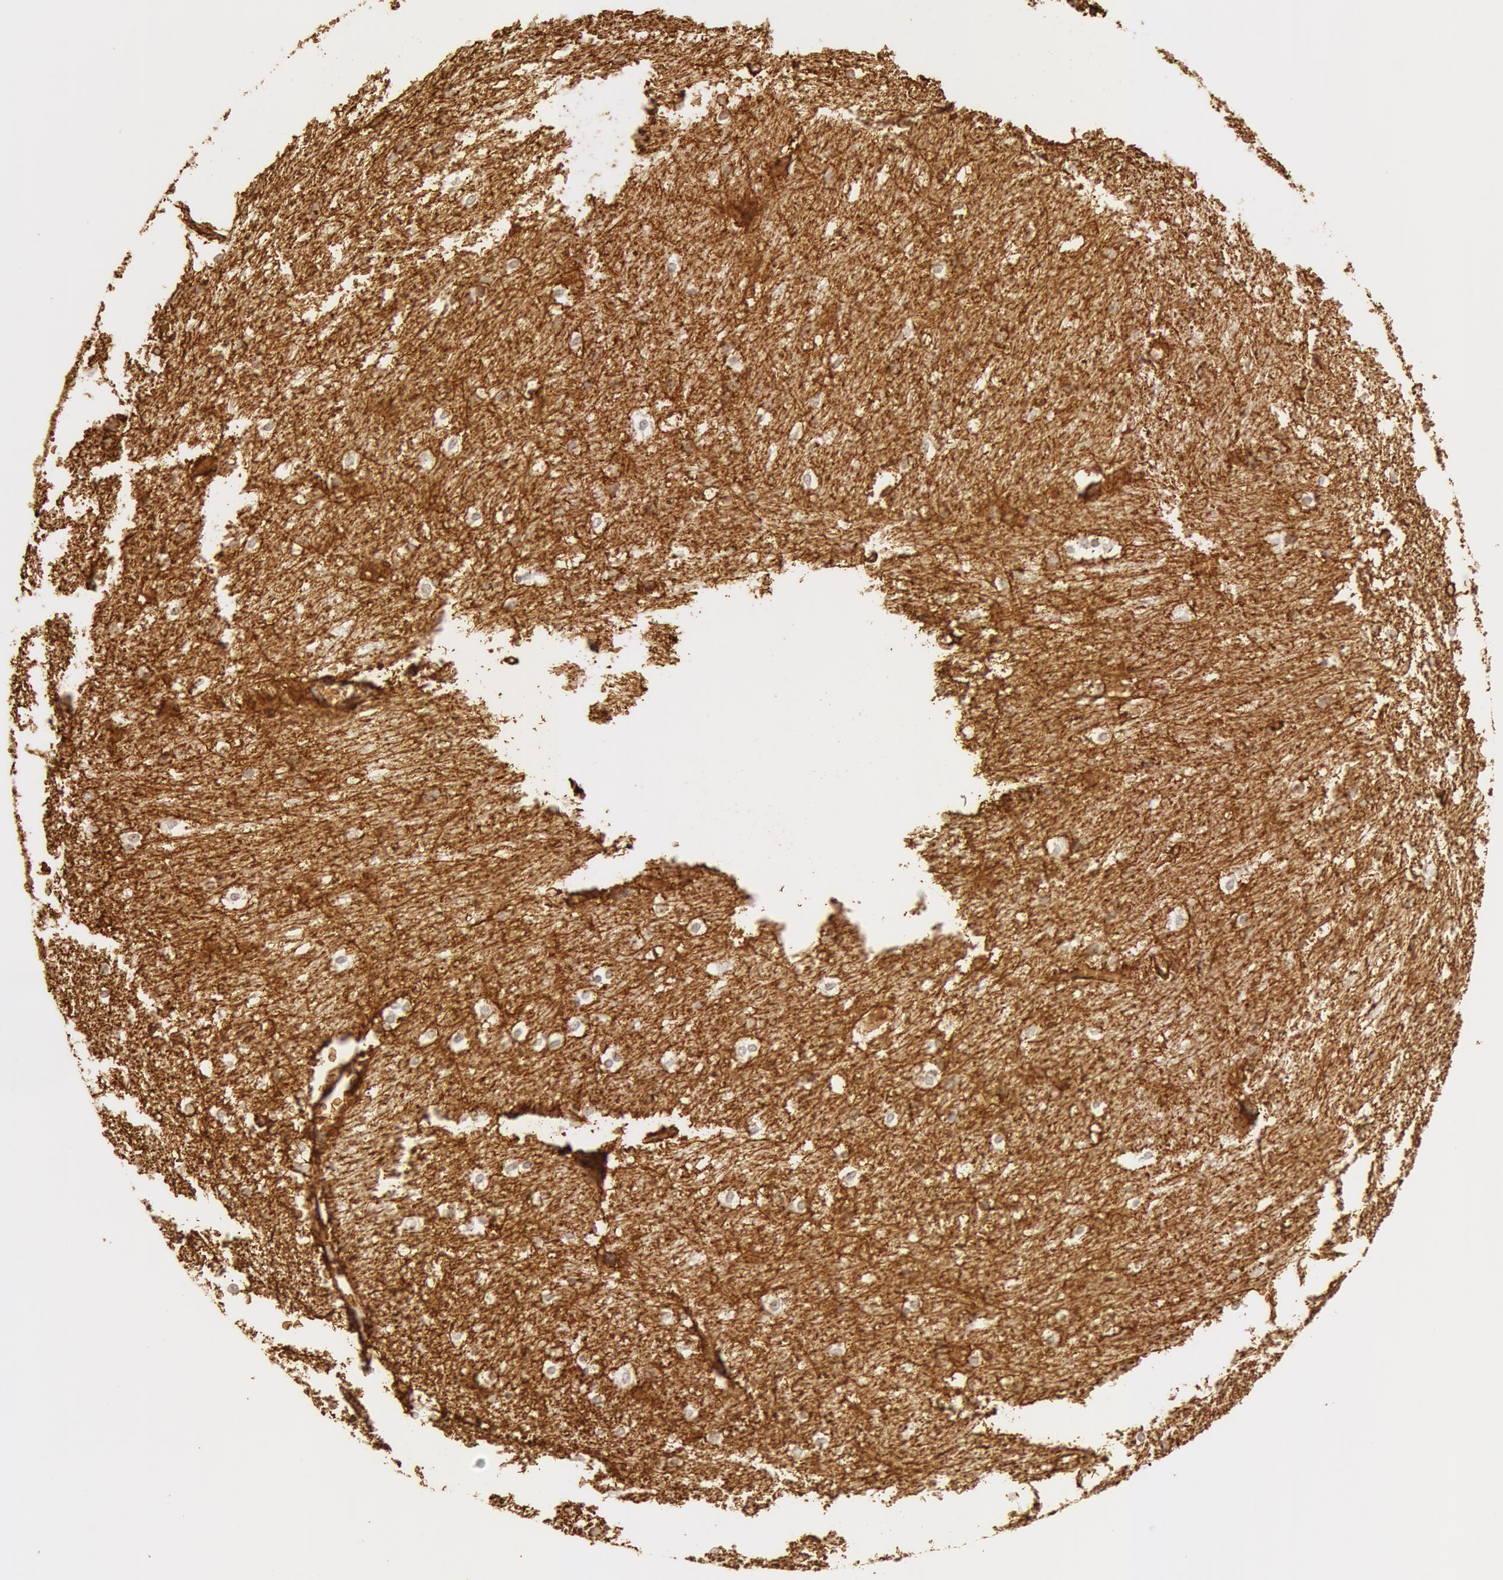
{"staining": {"intensity": "negative", "quantity": "none", "location": "none"}, "tissue": "caudate", "cell_type": "Glial cells", "image_type": "normal", "snomed": [{"axis": "morphology", "description": "Normal tissue, NOS"}, {"axis": "topography", "description": "Lateral ventricle wall"}], "caption": "There is no significant positivity in glial cells of caudate. Brightfield microscopy of immunohistochemistry stained with DAB (brown) and hematoxylin (blue), captured at high magnification.", "gene": "AQP1", "patient": {"sex": "female", "age": 19}}